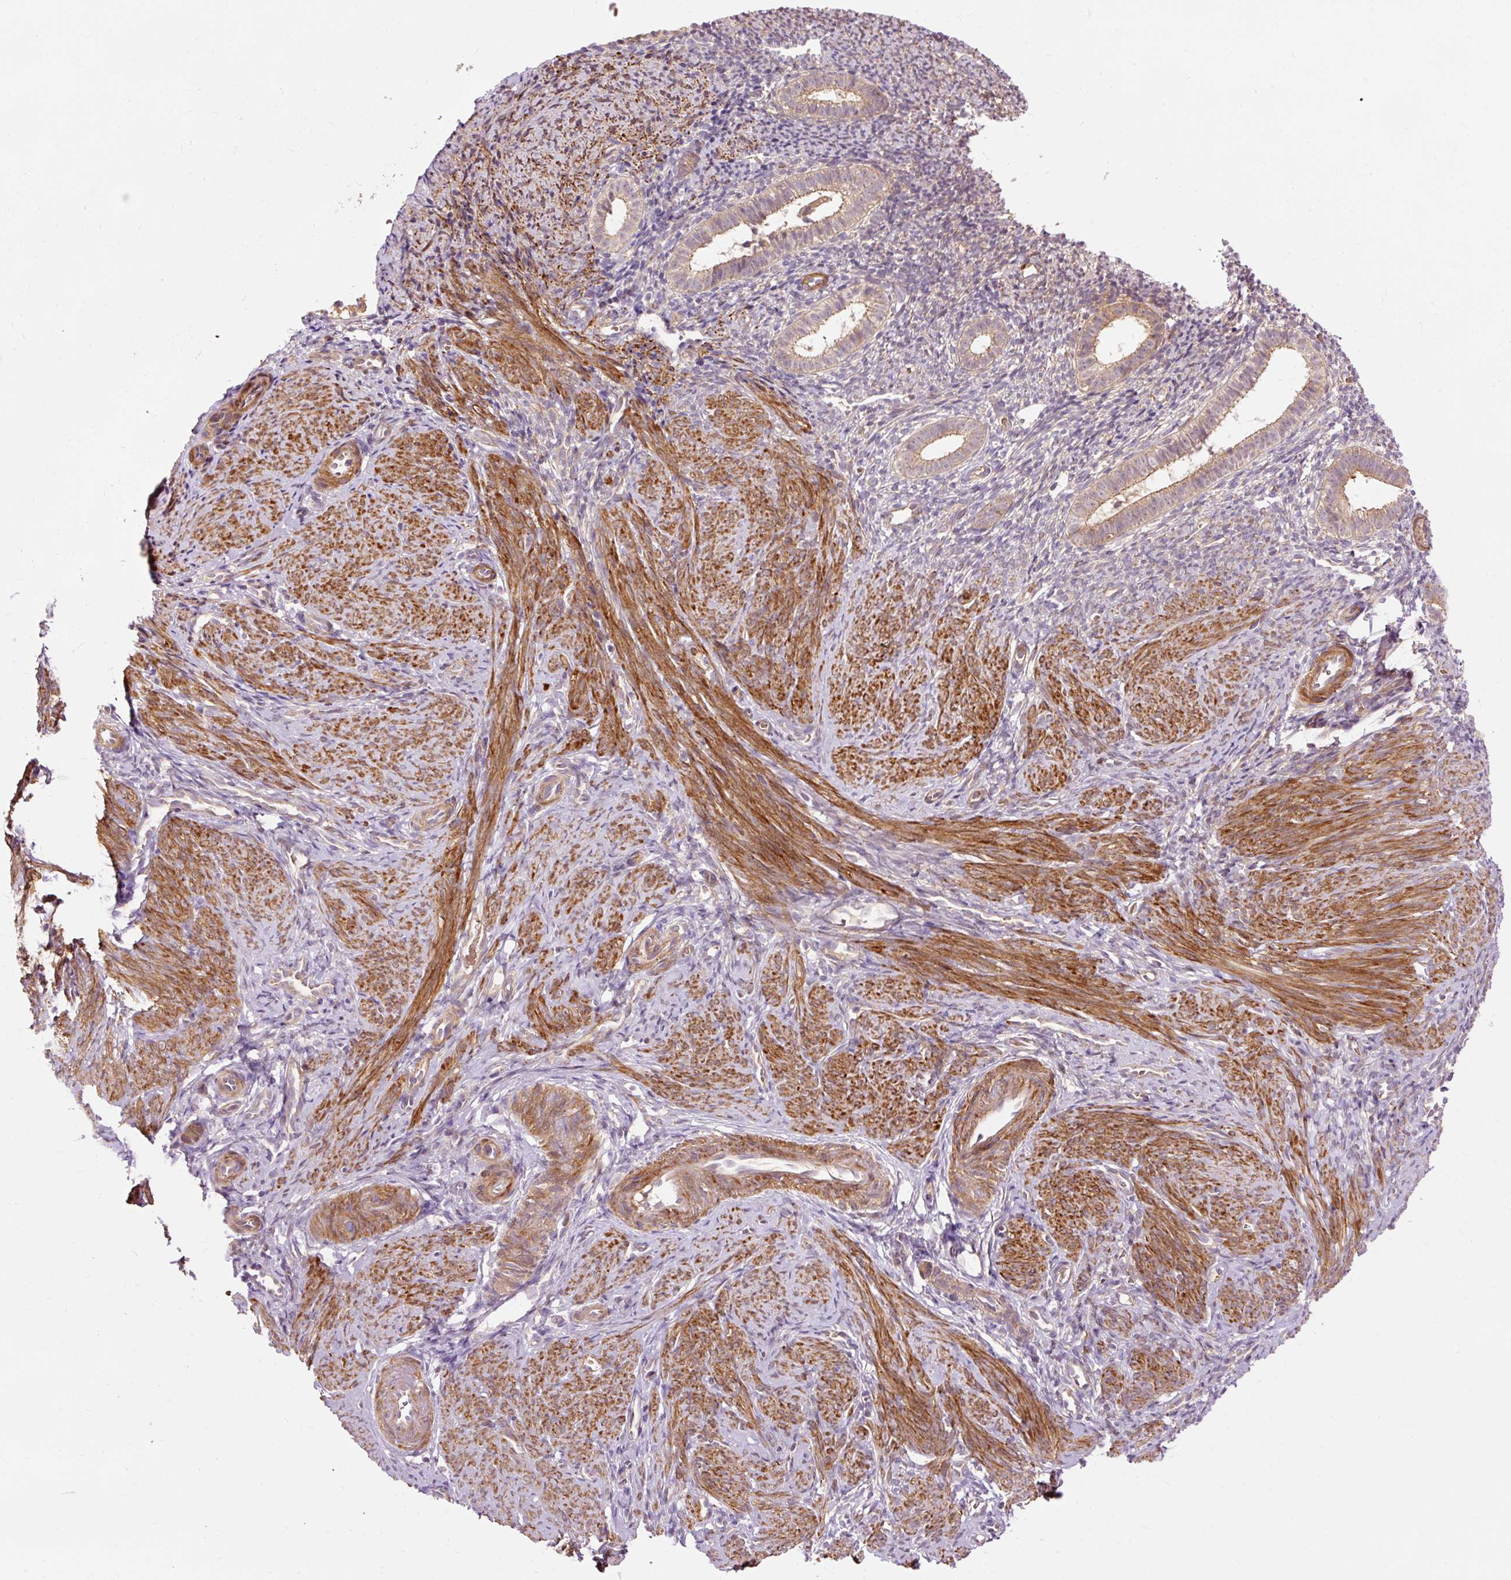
{"staining": {"intensity": "moderate", "quantity": "25%-75%", "location": "cytoplasmic/membranous"}, "tissue": "endometrium", "cell_type": "Cells in endometrial stroma", "image_type": "normal", "snomed": [{"axis": "morphology", "description": "Normal tissue, NOS"}, {"axis": "topography", "description": "Endometrium"}], "caption": "A micrograph of endometrium stained for a protein reveals moderate cytoplasmic/membranous brown staining in cells in endometrial stroma. (DAB IHC with brightfield microscopy, high magnification).", "gene": "RIPOR3", "patient": {"sex": "female", "age": 39}}